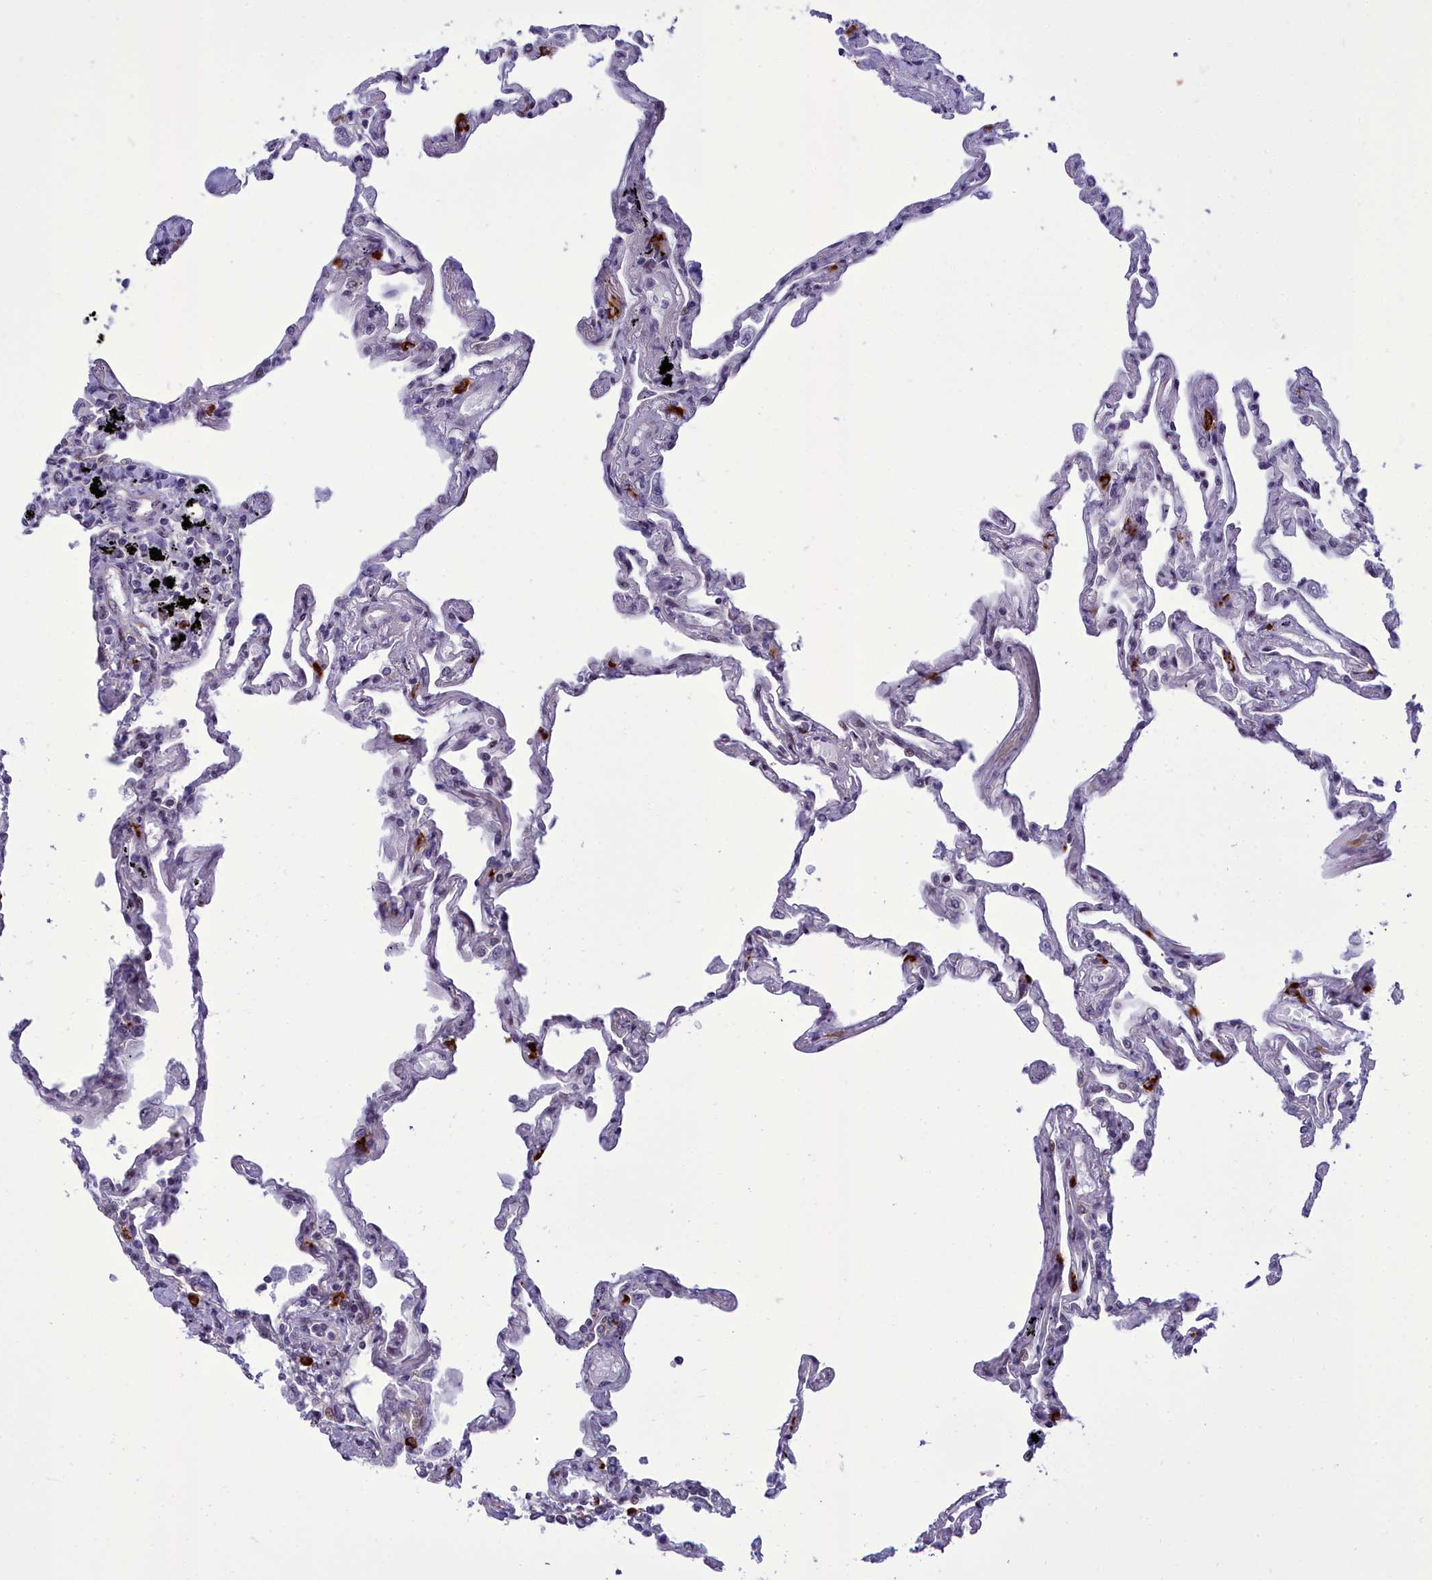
{"staining": {"intensity": "moderate", "quantity": "<25%", "location": "nuclear"}, "tissue": "lung", "cell_type": "Alveolar cells", "image_type": "normal", "snomed": [{"axis": "morphology", "description": "Normal tissue, NOS"}, {"axis": "topography", "description": "Lung"}], "caption": "A brown stain highlights moderate nuclear positivity of a protein in alveolar cells of unremarkable lung.", "gene": "CEACAM19", "patient": {"sex": "female", "age": 67}}